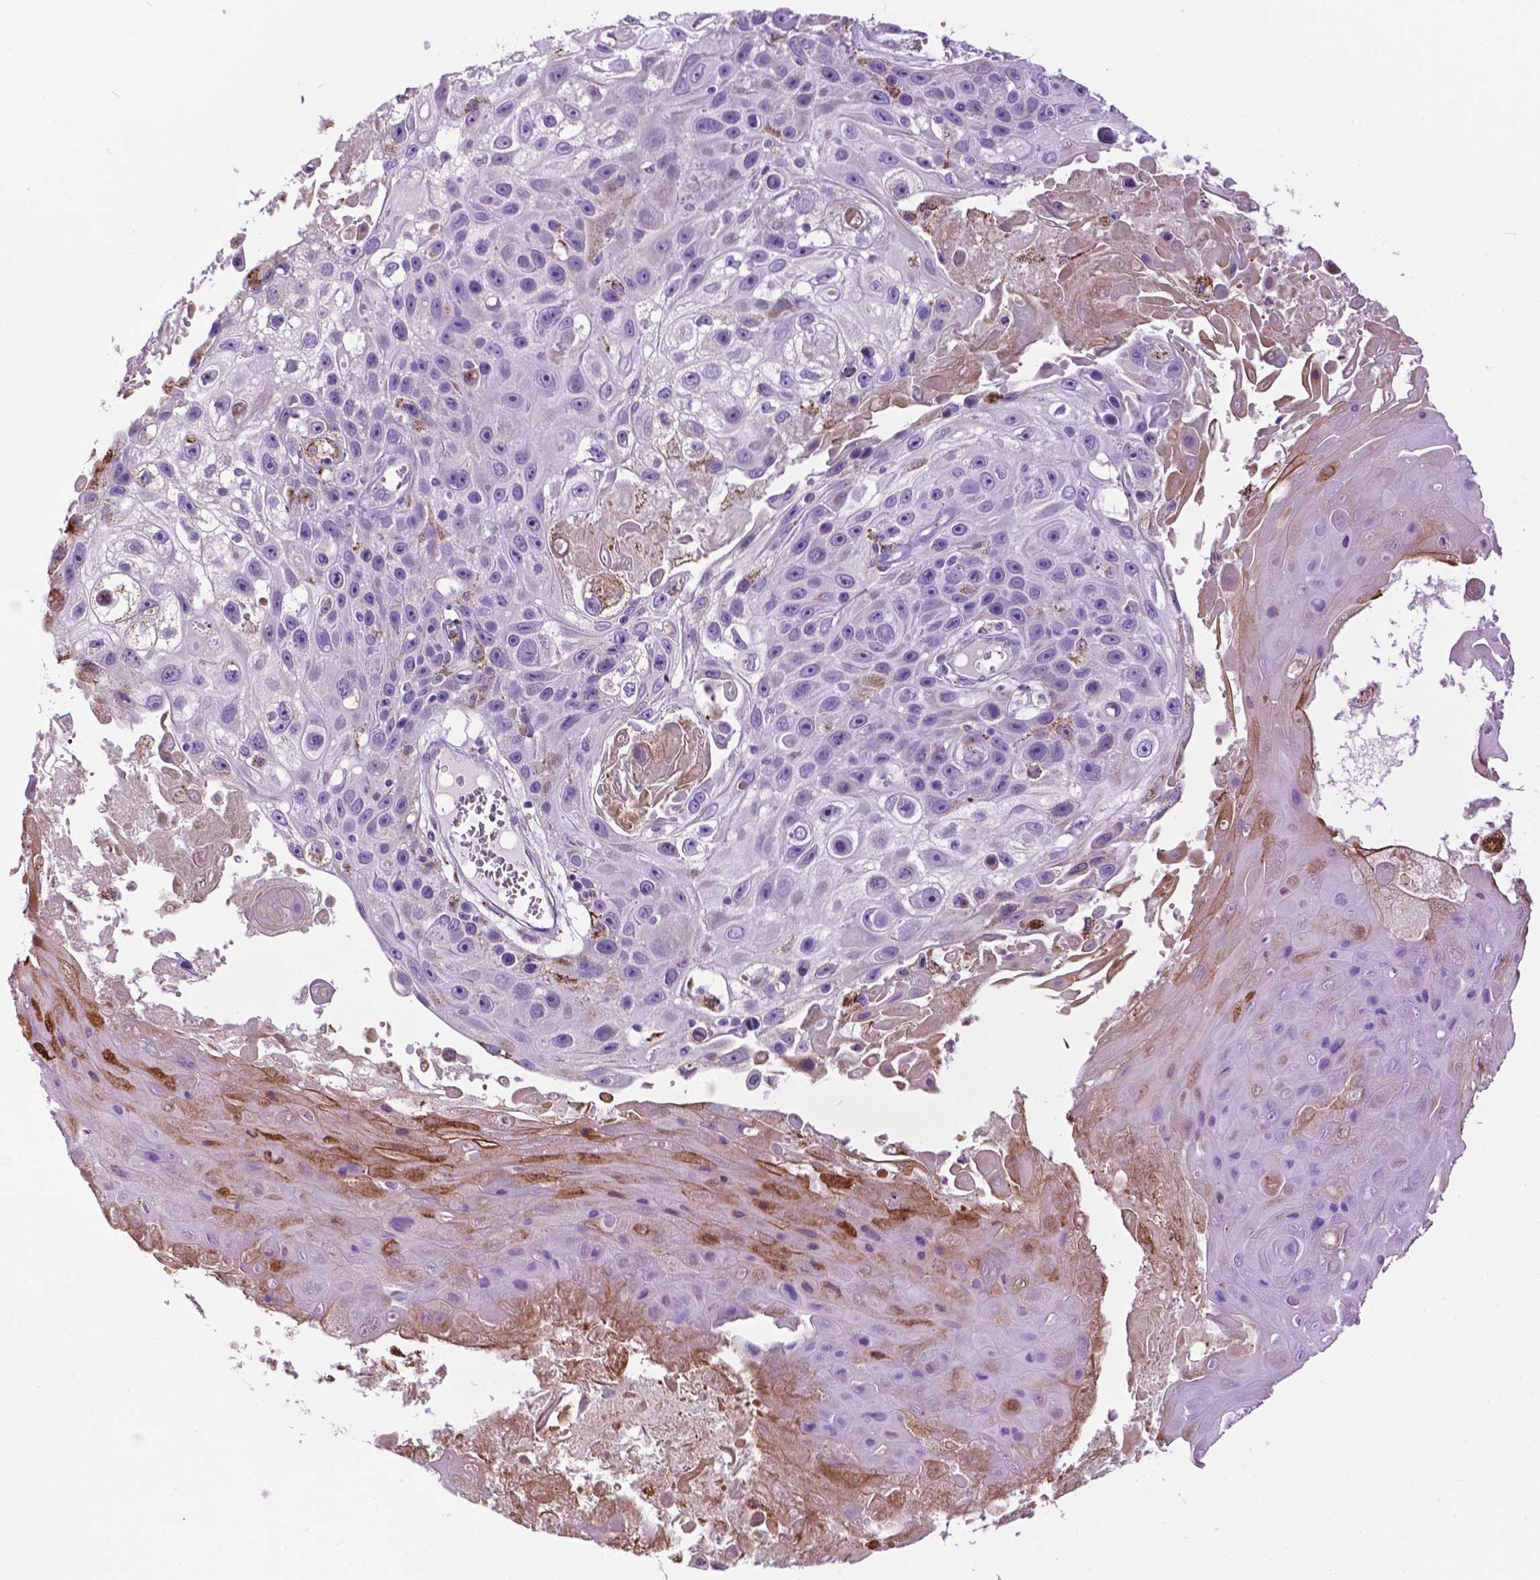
{"staining": {"intensity": "negative", "quantity": "none", "location": "none"}, "tissue": "skin cancer", "cell_type": "Tumor cells", "image_type": "cancer", "snomed": [{"axis": "morphology", "description": "Squamous cell carcinoma, NOS"}, {"axis": "topography", "description": "Skin"}], "caption": "High power microscopy histopathology image of an IHC photomicrograph of skin cancer, revealing no significant staining in tumor cells.", "gene": "TMEM132E", "patient": {"sex": "male", "age": 82}}